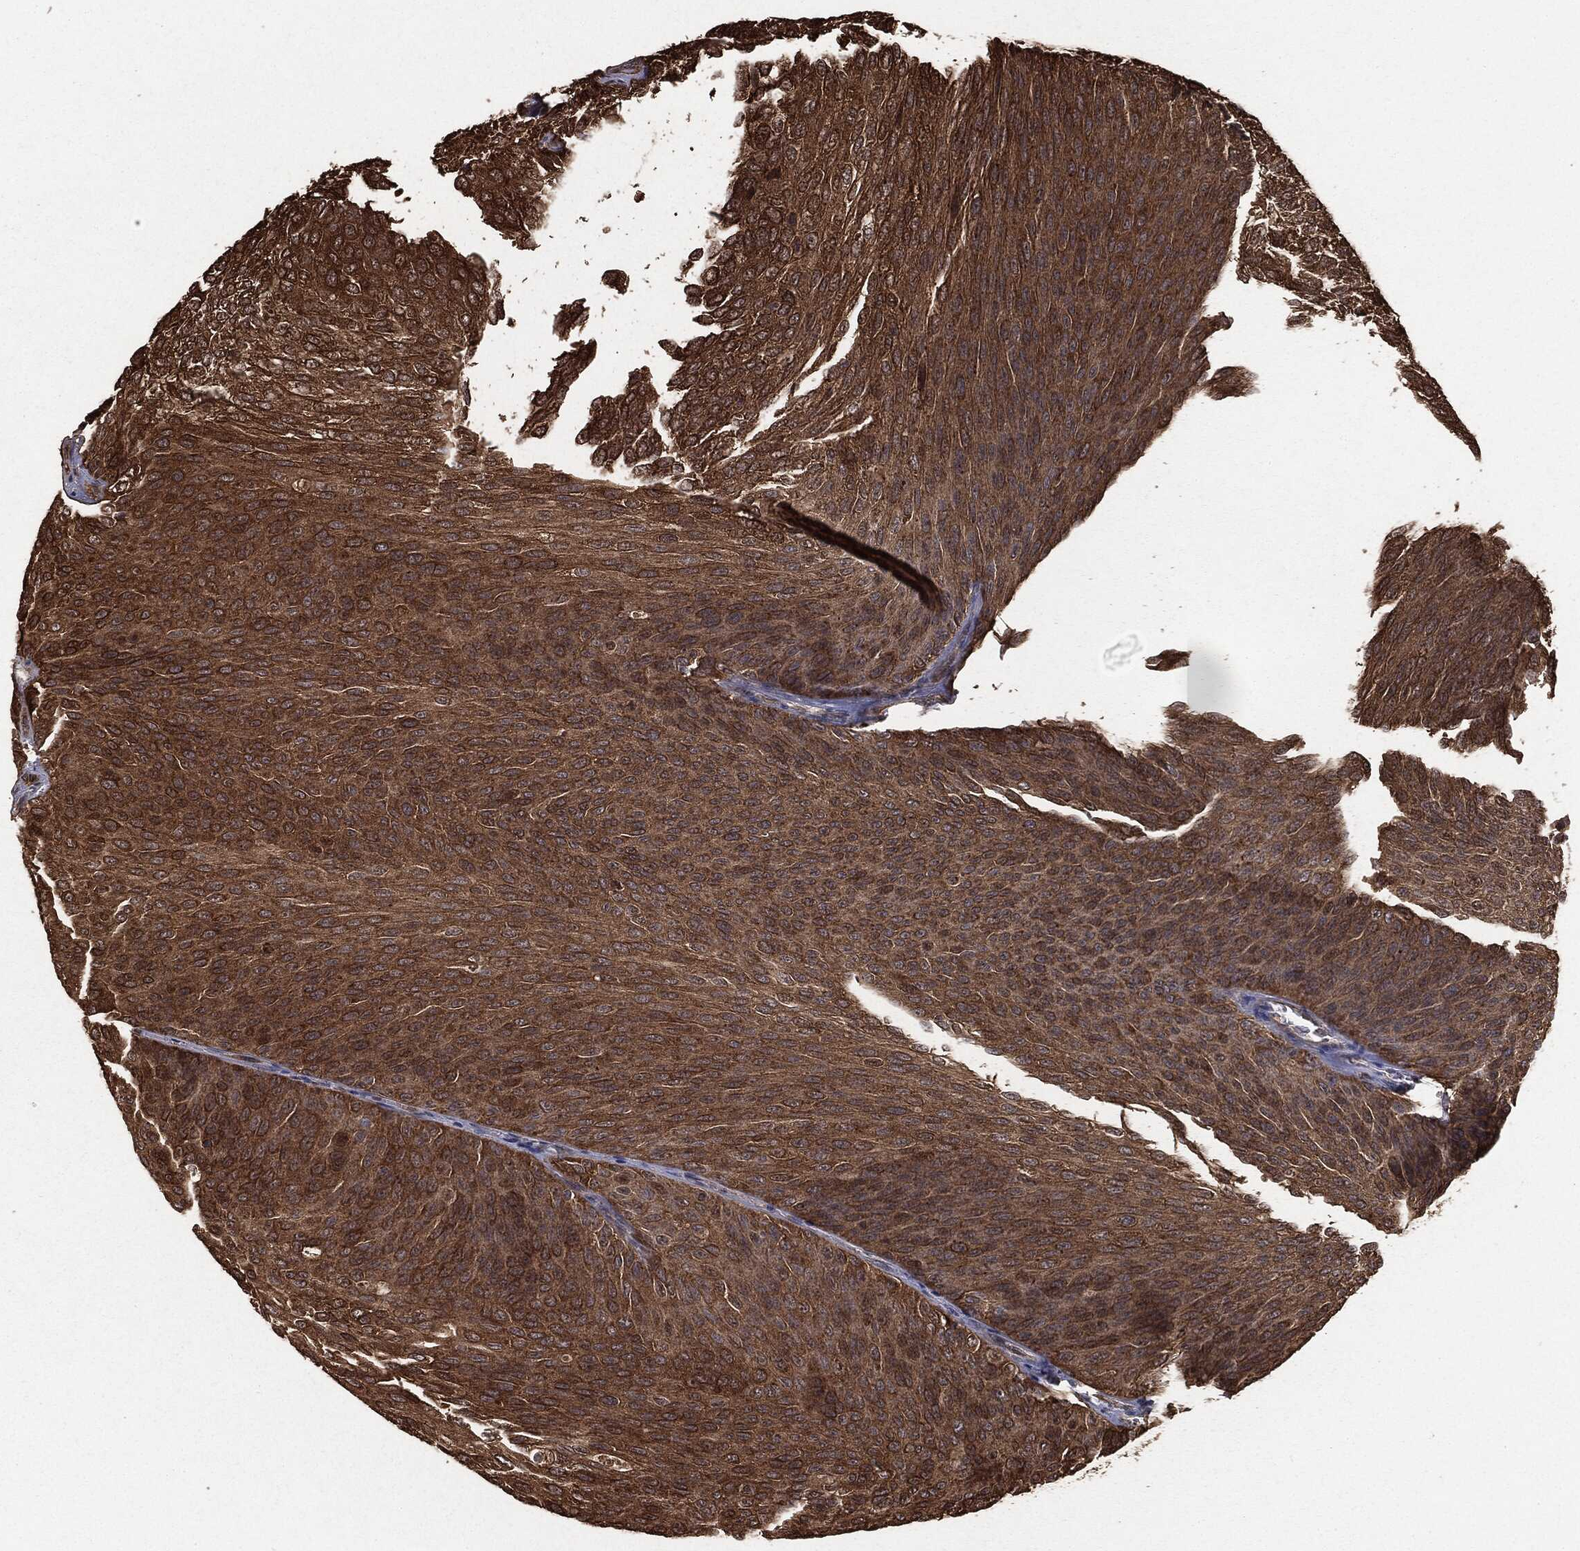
{"staining": {"intensity": "moderate", "quantity": ">75%", "location": "cytoplasmic/membranous"}, "tissue": "urothelial cancer", "cell_type": "Tumor cells", "image_type": "cancer", "snomed": [{"axis": "morphology", "description": "Urothelial carcinoma, Low grade"}, {"axis": "topography", "description": "Ureter, NOS"}, {"axis": "topography", "description": "Urinary bladder"}], "caption": "Urothelial cancer stained with IHC displays moderate cytoplasmic/membranous staining in approximately >75% of tumor cells.", "gene": "NME1", "patient": {"sex": "male", "age": 78}}